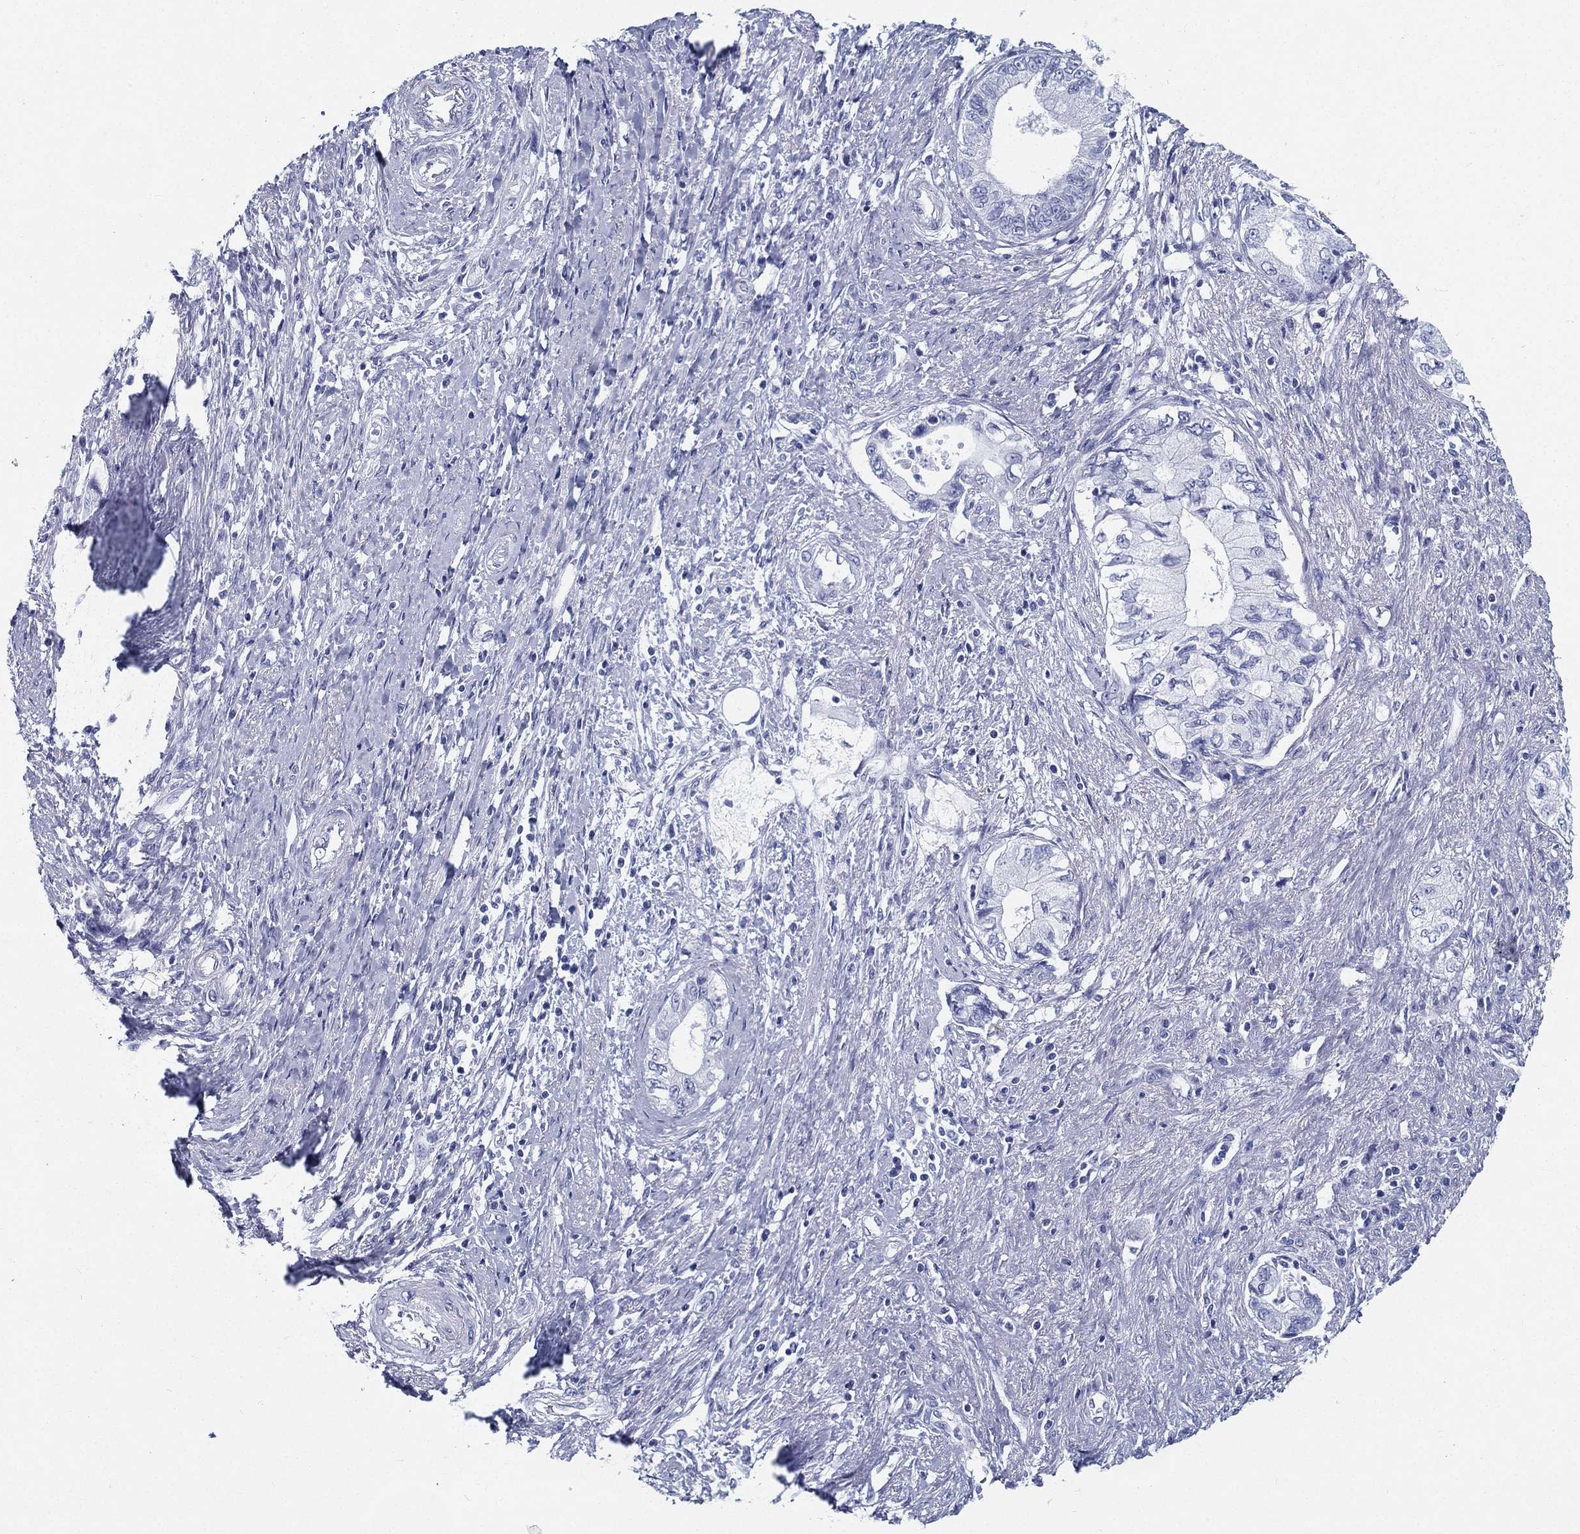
{"staining": {"intensity": "negative", "quantity": "none", "location": "none"}, "tissue": "pancreatic cancer", "cell_type": "Tumor cells", "image_type": "cancer", "snomed": [{"axis": "morphology", "description": "Adenocarcinoma, NOS"}, {"axis": "topography", "description": "Pancreas"}], "caption": "Immunohistochemical staining of human pancreatic adenocarcinoma reveals no significant expression in tumor cells.", "gene": "ATP1B2", "patient": {"sex": "female", "age": 73}}